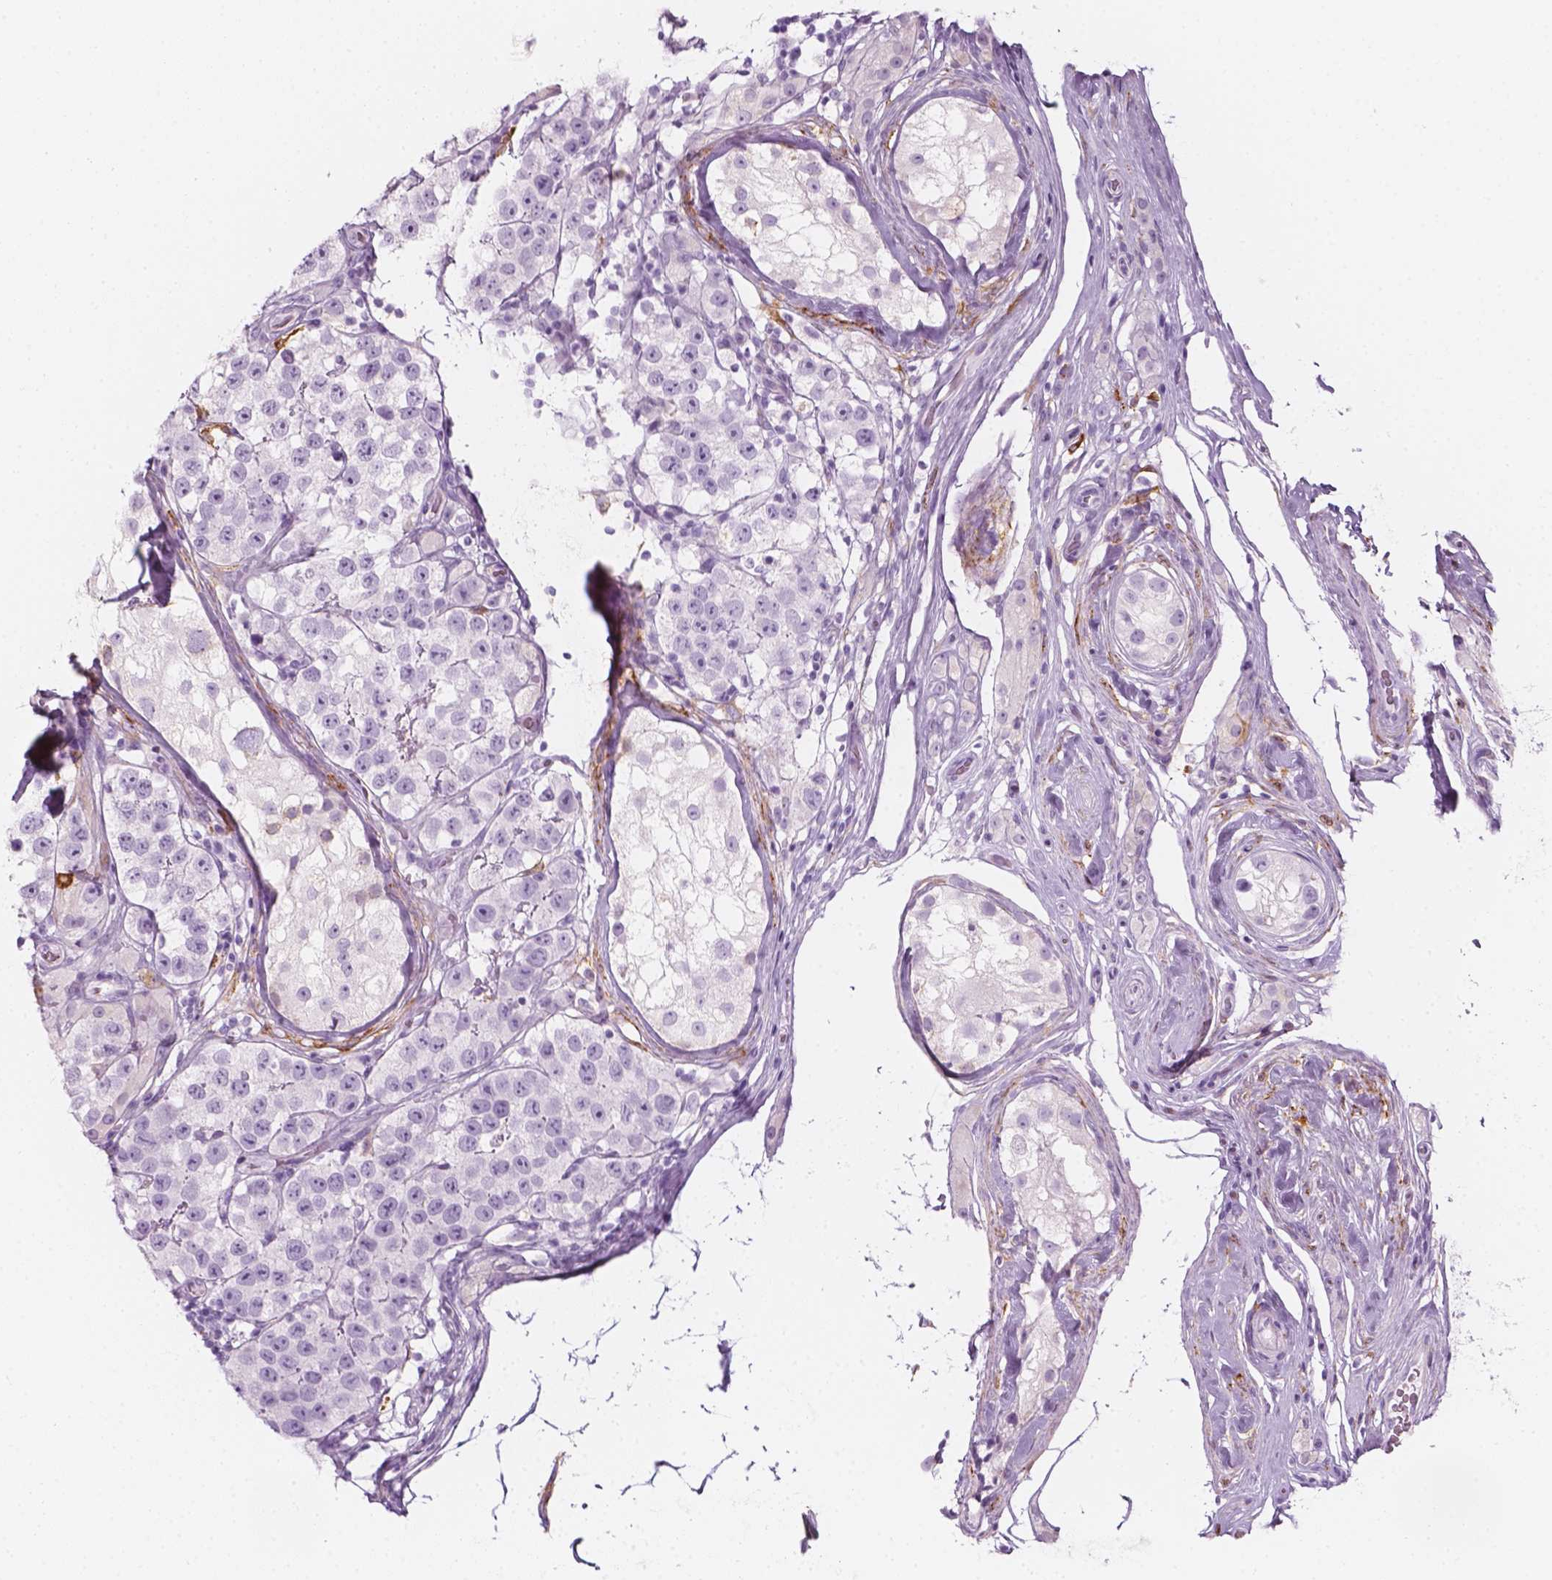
{"staining": {"intensity": "negative", "quantity": "none", "location": "none"}, "tissue": "testis cancer", "cell_type": "Tumor cells", "image_type": "cancer", "snomed": [{"axis": "morphology", "description": "Seminoma, NOS"}, {"axis": "topography", "description": "Testis"}], "caption": "Immunohistochemistry image of human seminoma (testis) stained for a protein (brown), which shows no positivity in tumor cells. (IHC, brightfield microscopy, high magnification).", "gene": "CES1", "patient": {"sex": "male", "age": 34}}